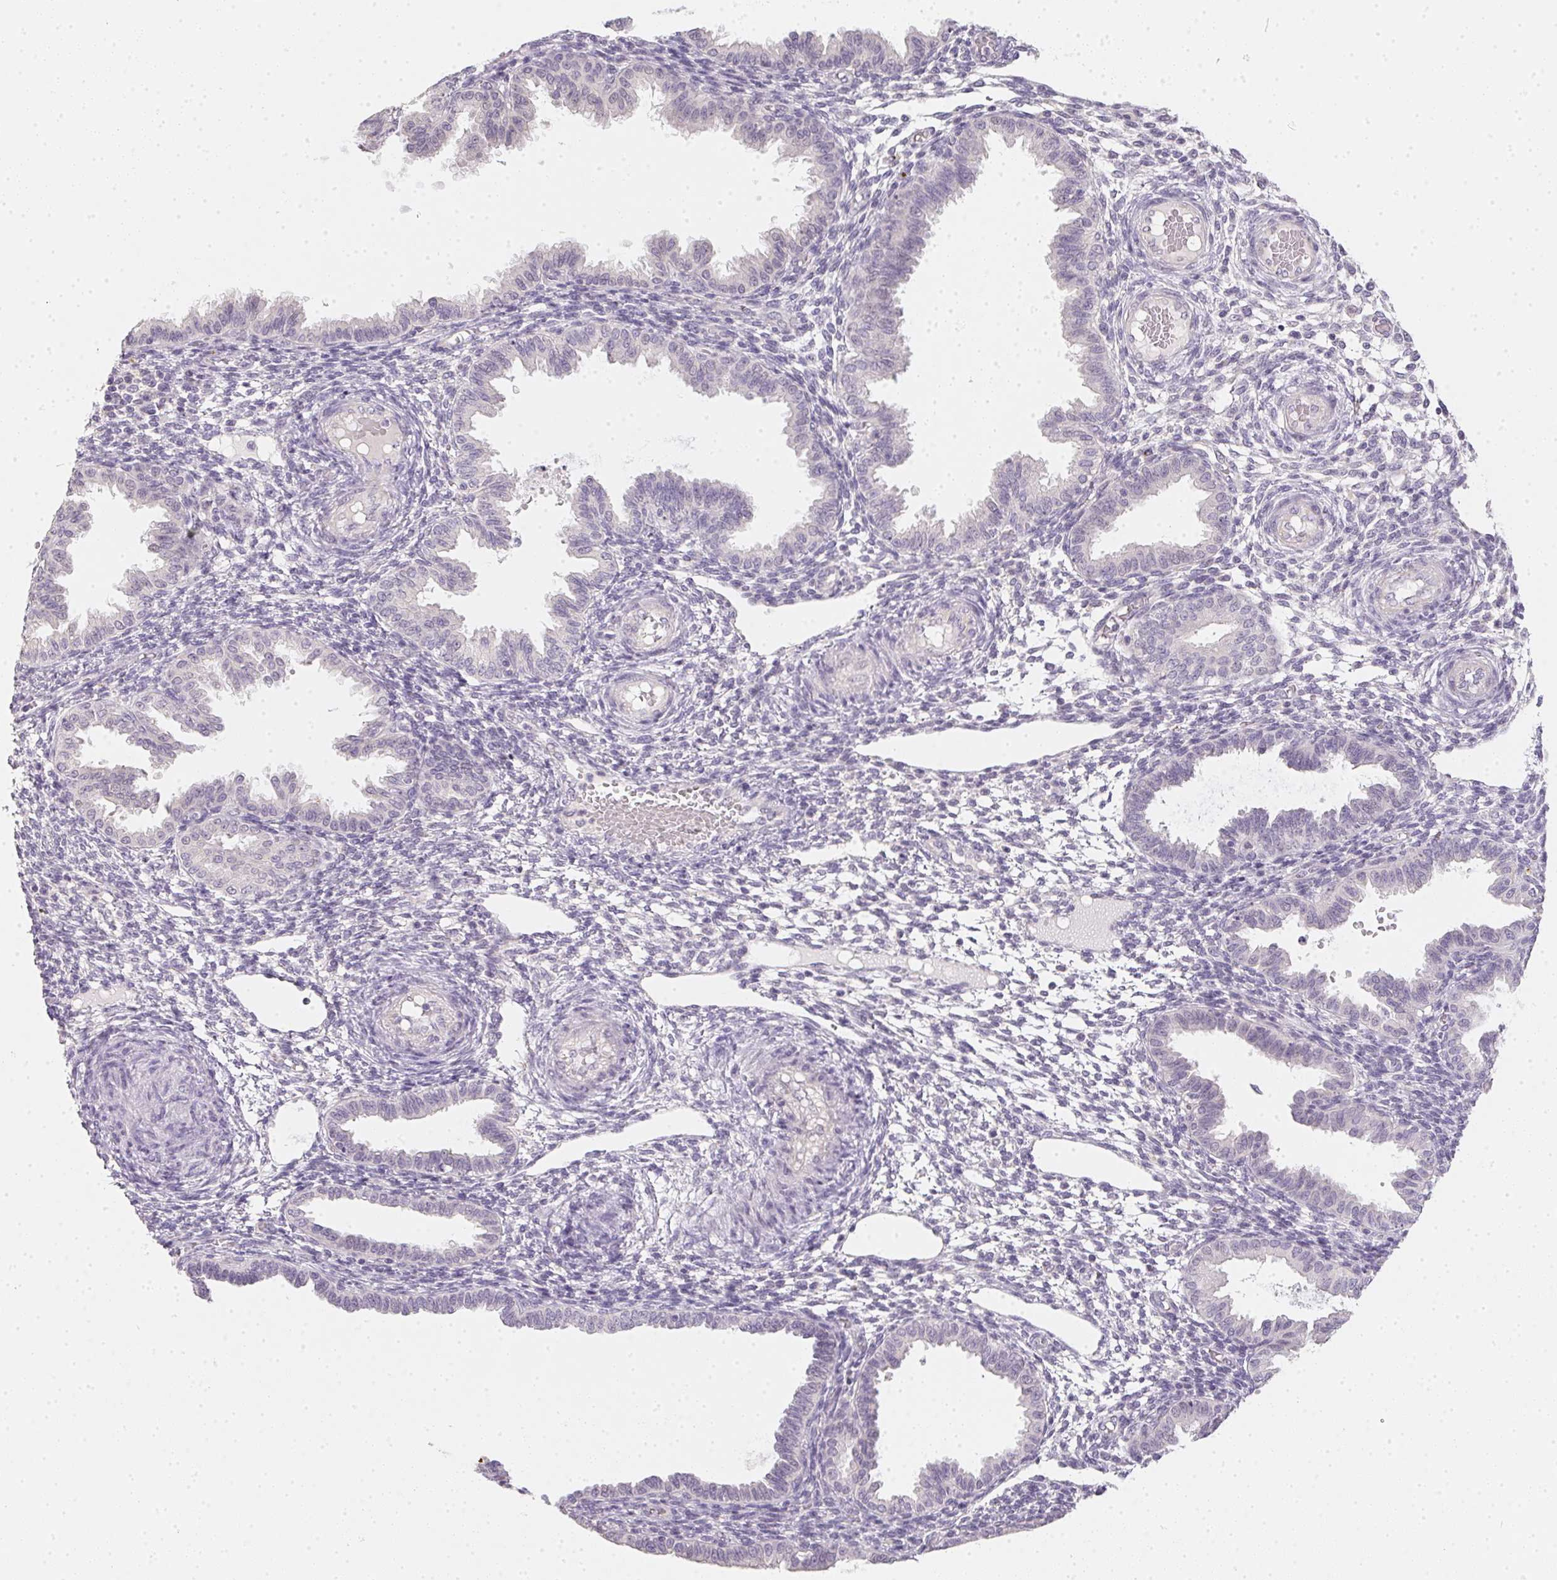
{"staining": {"intensity": "negative", "quantity": "none", "location": "none"}, "tissue": "endometrium", "cell_type": "Cells in endometrial stroma", "image_type": "normal", "snomed": [{"axis": "morphology", "description": "Normal tissue, NOS"}, {"axis": "topography", "description": "Endometrium"}], "caption": "Immunohistochemical staining of normal endometrium reveals no significant positivity in cells in endometrial stroma.", "gene": "ZBBX", "patient": {"sex": "female", "age": 33}}